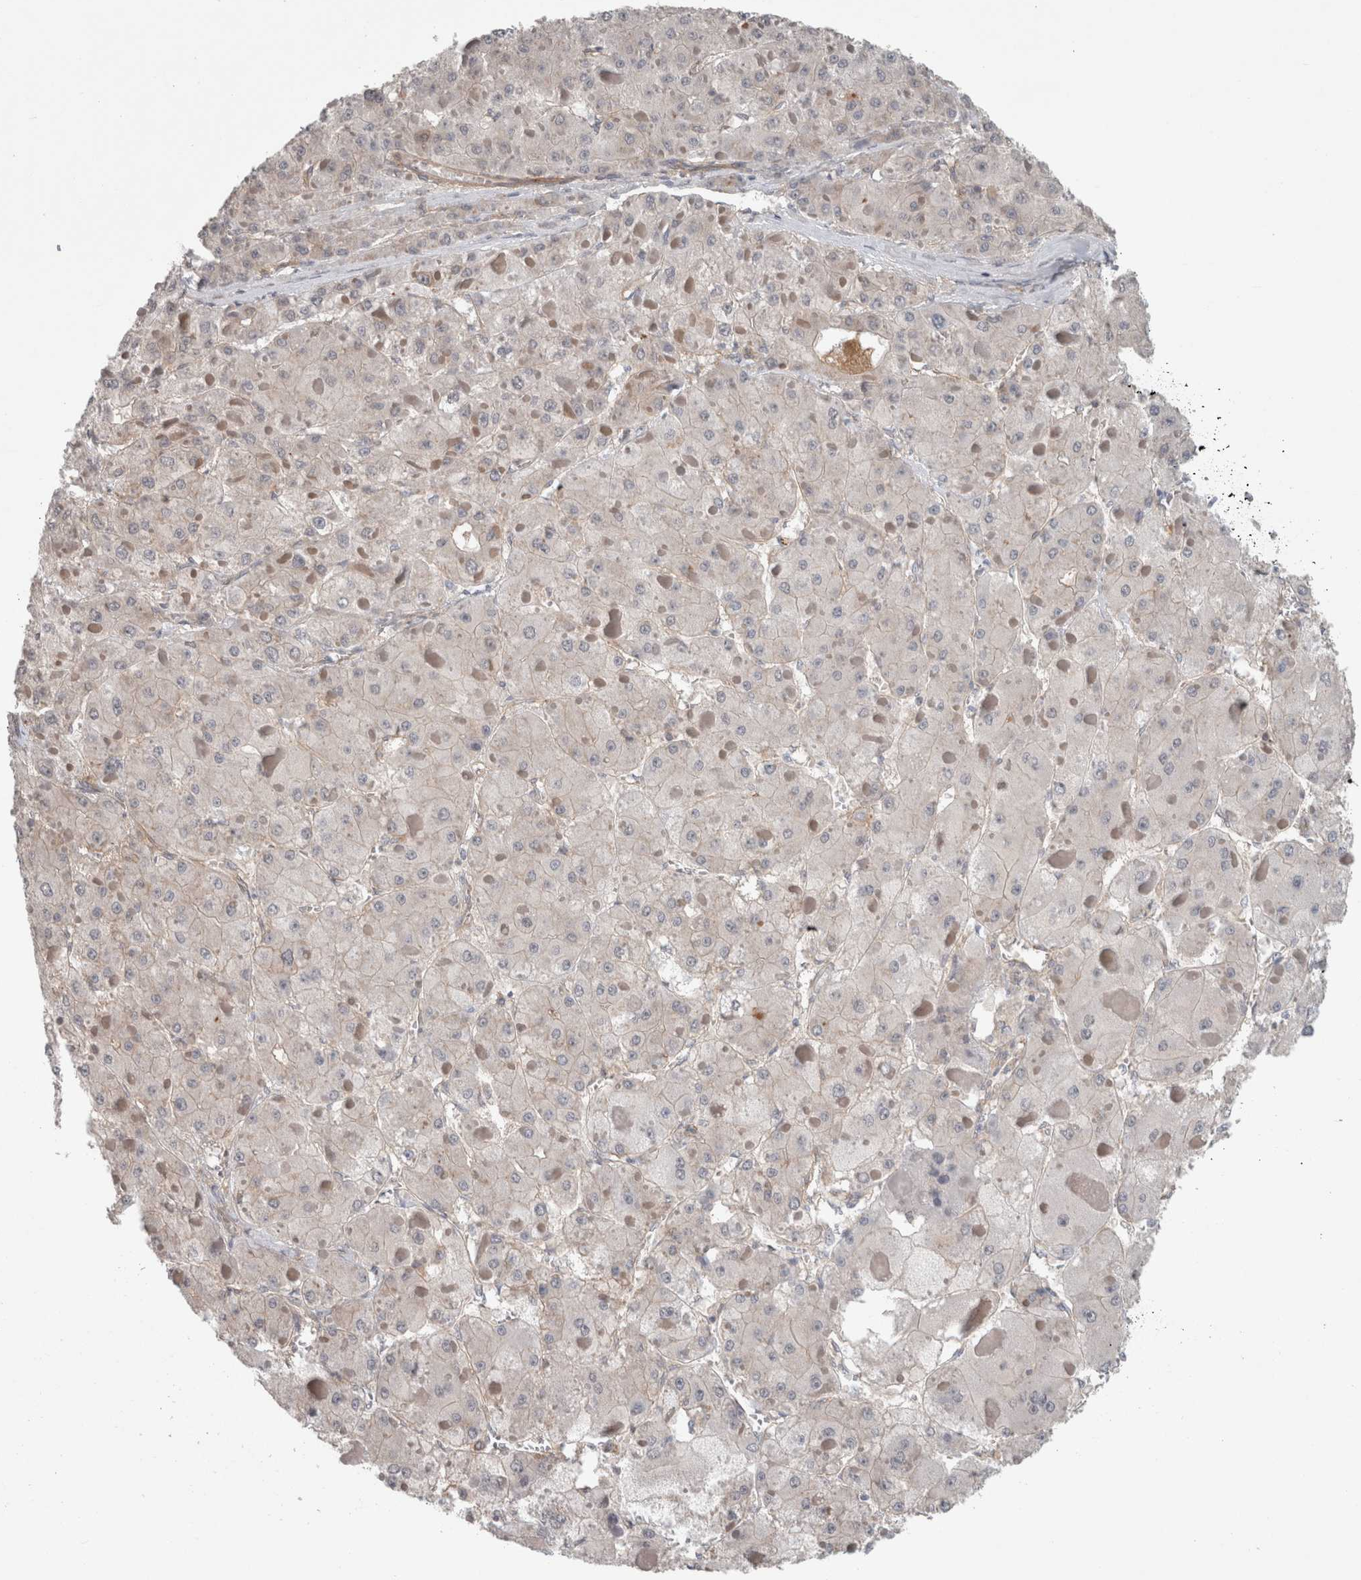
{"staining": {"intensity": "negative", "quantity": "none", "location": "none"}, "tissue": "liver cancer", "cell_type": "Tumor cells", "image_type": "cancer", "snomed": [{"axis": "morphology", "description": "Carcinoma, Hepatocellular, NOS"}, {"axis": "topography", "description": "Liver"}], "caption": "Protein analysis of liver cancer shows no significant positivity in tumor cells.", "gene": "RASAL2", "patient": {"sex": "female", "age": 73}}